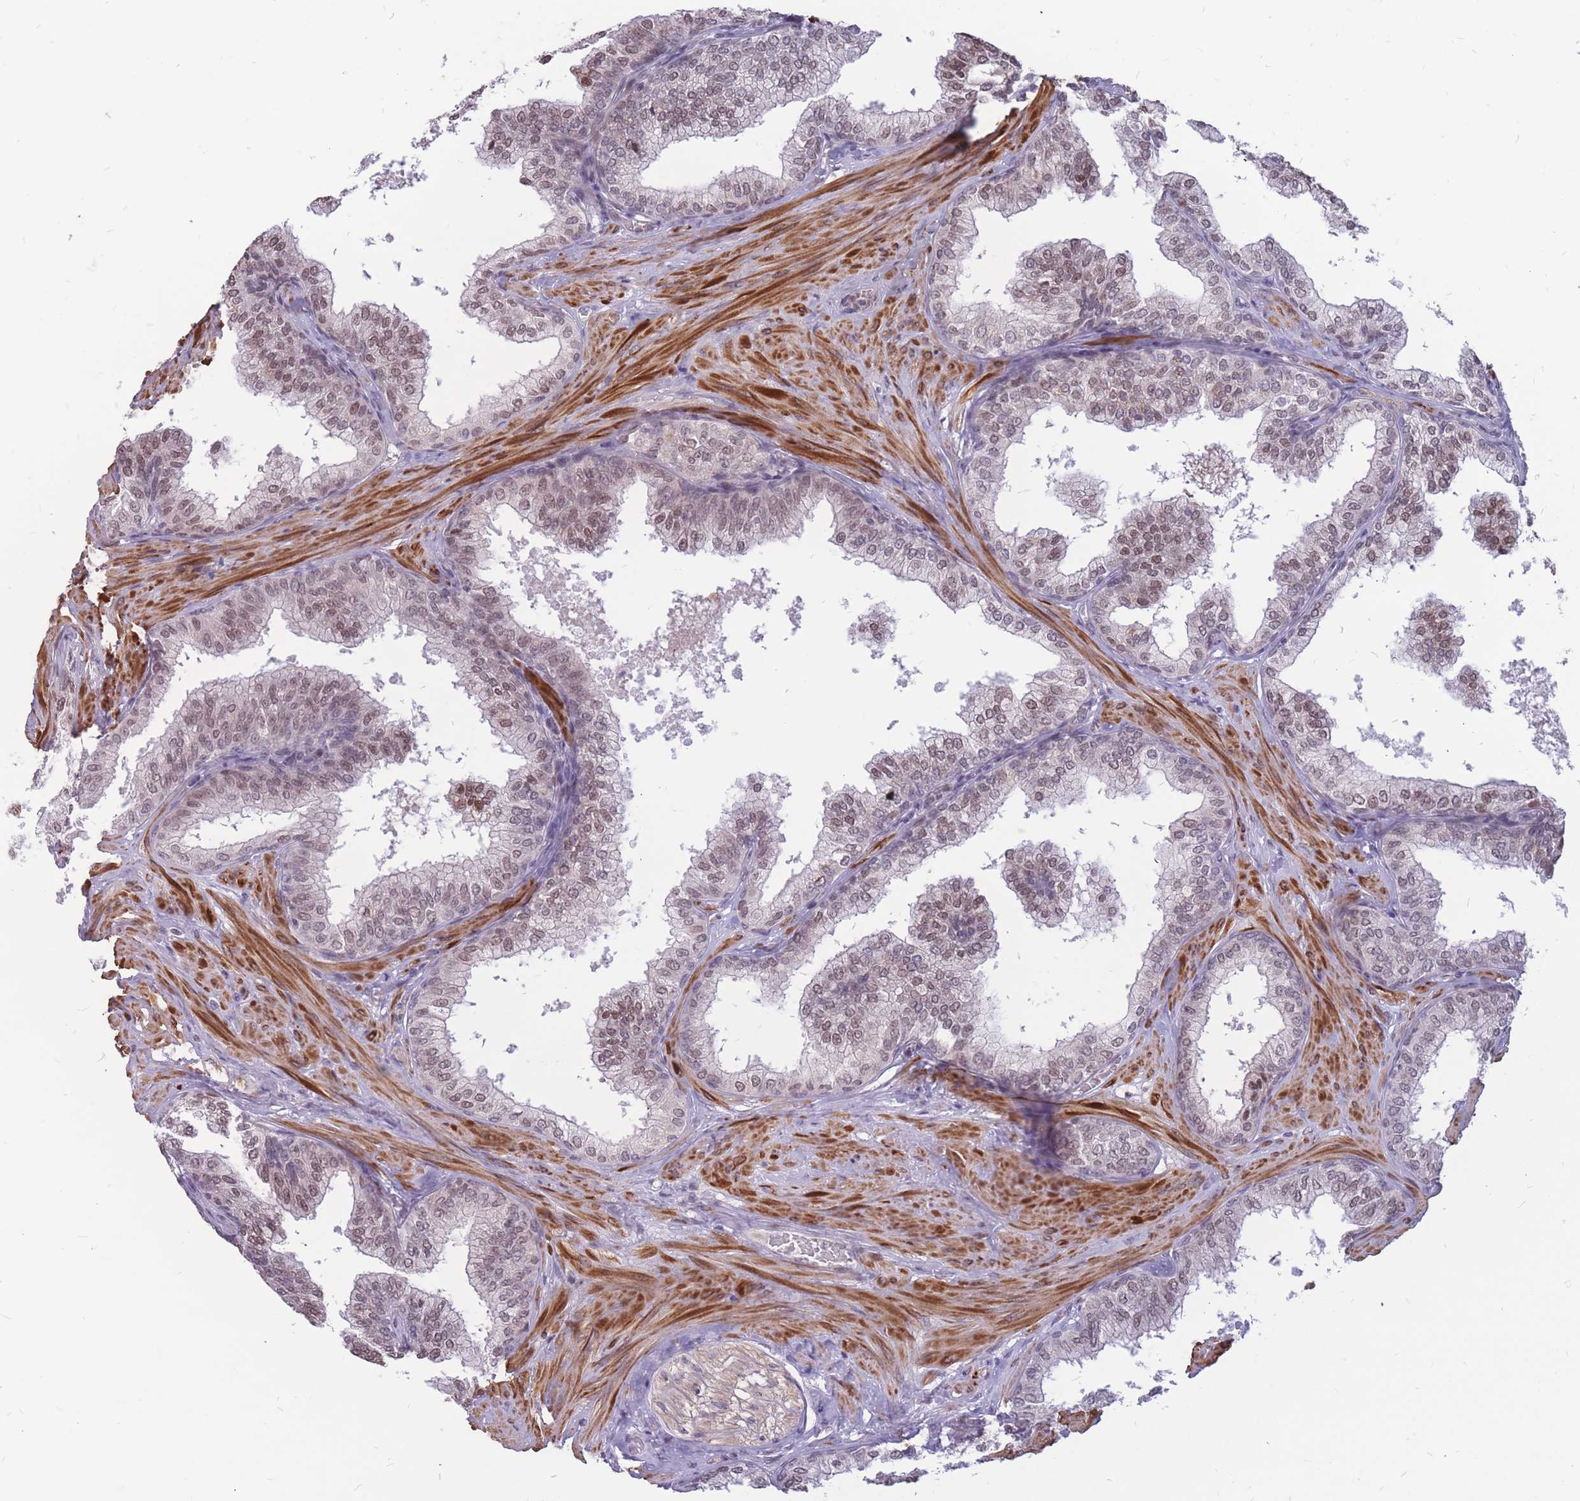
{"staining": {"intensity": "moderate", "quantity": "25%-75%", "location": "cytoplasmic/membranous,nuclear"}, "tissue": "prostate", "cell_type": "Glandular cells", "image_type": "normal", "snomed": [{"axis": "morphology", "description": "Normal tissue, NOS"}, {"axis": "topography", "description": "Prostate"}], "caption": "About 25%-75% of glandular cells in normal prostate display moderate cytoplasmic/membranous,nuclear protein staining as visualized by brown immunohistochemical staining.", "gene": "ADD2", "patient": {"sex": "male", "age": 60}}